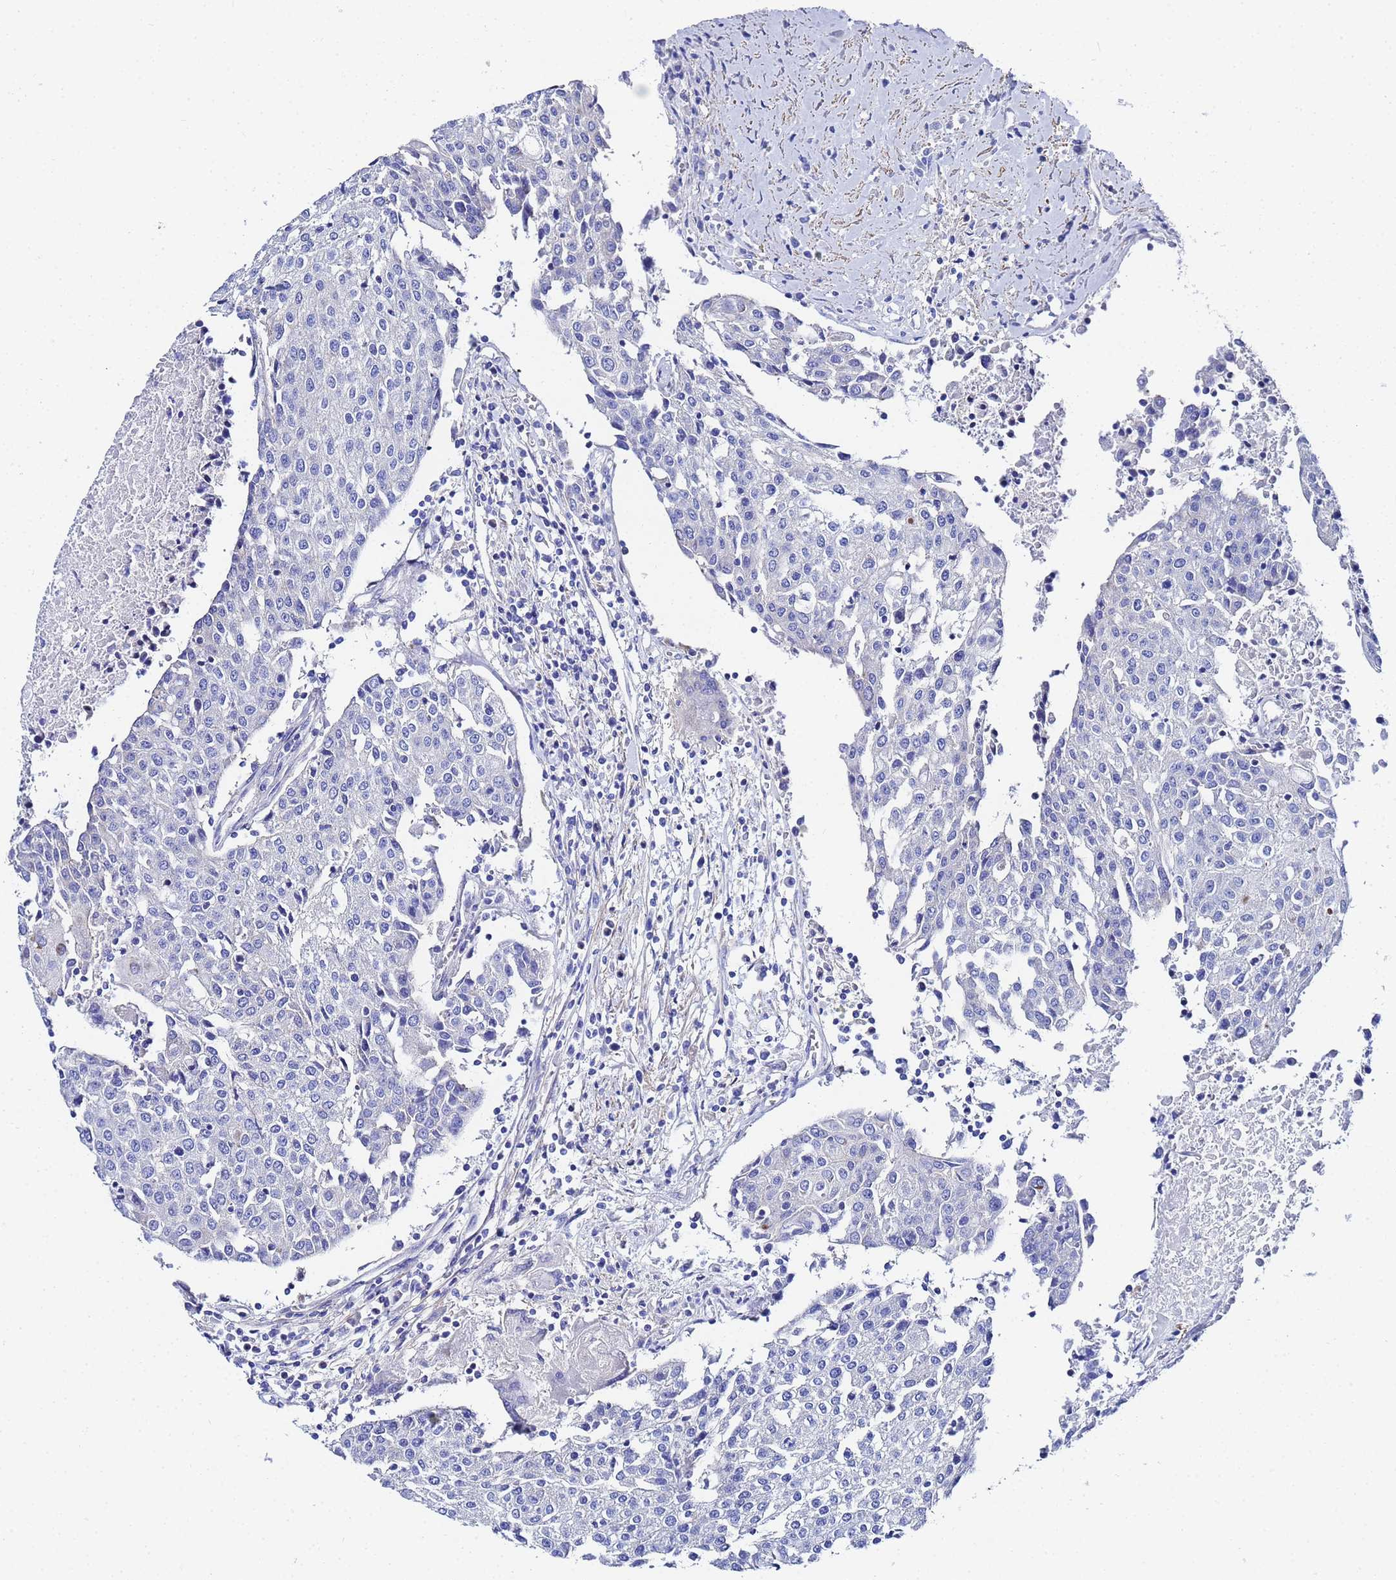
{"staining": {"intensity": "negative", "quantity": "none", "location": "none"}, "tissue": "urothelial cancer", "cell_type": "Tumor cells", "image_type": "cancer", "snomed": [{"axis": "morphology", "description": "Urothelial carcinoma, High grade"}, {"axis": "topography", "description": "Urinary bladder"}], "caption": "Tumor cells are negative for protein expression in human urothelial cancer.", "gene": "RAB39B", "patient": {"sex": "female", "age": 85}}